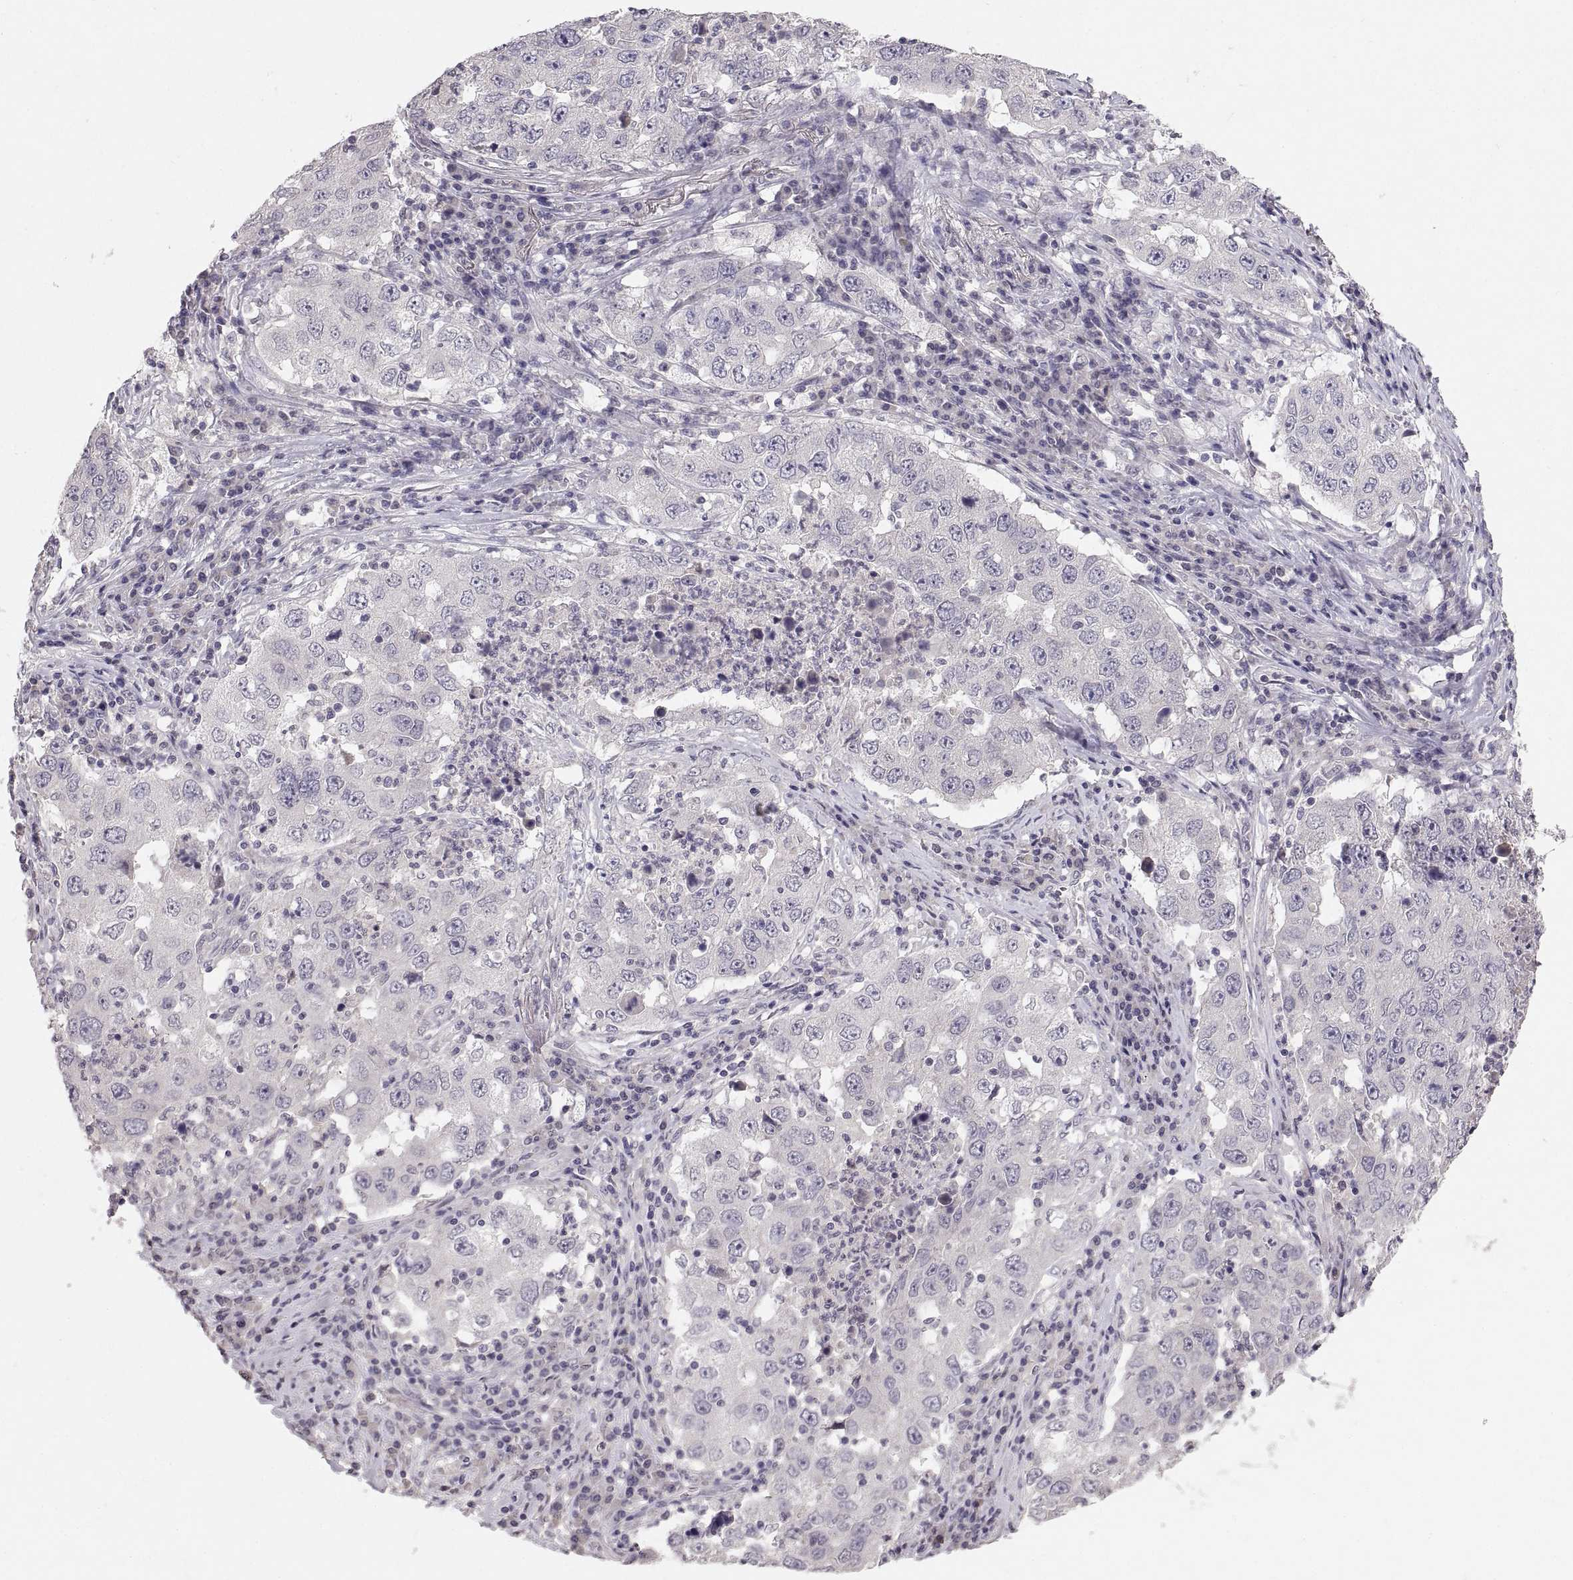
{"staining": {"intensity": "negative", "quantity": "none", "location": "none"}, "tissue": "lung cancer", "cell_type": "Tumor cells", "image_type": "cancer", "snomed": [{"axis": "morphology", "description": "Adenocarcinoma, NOS"}, {"axis": "topography", "description": "Lung"}], "caption": "The immunohistochemistry photomicrograph has no significant positivity in tumor cells of lung adenocarcinoma tissue.", "gene": "PAX2", "patient": {"sex": "male", "age": 73}}